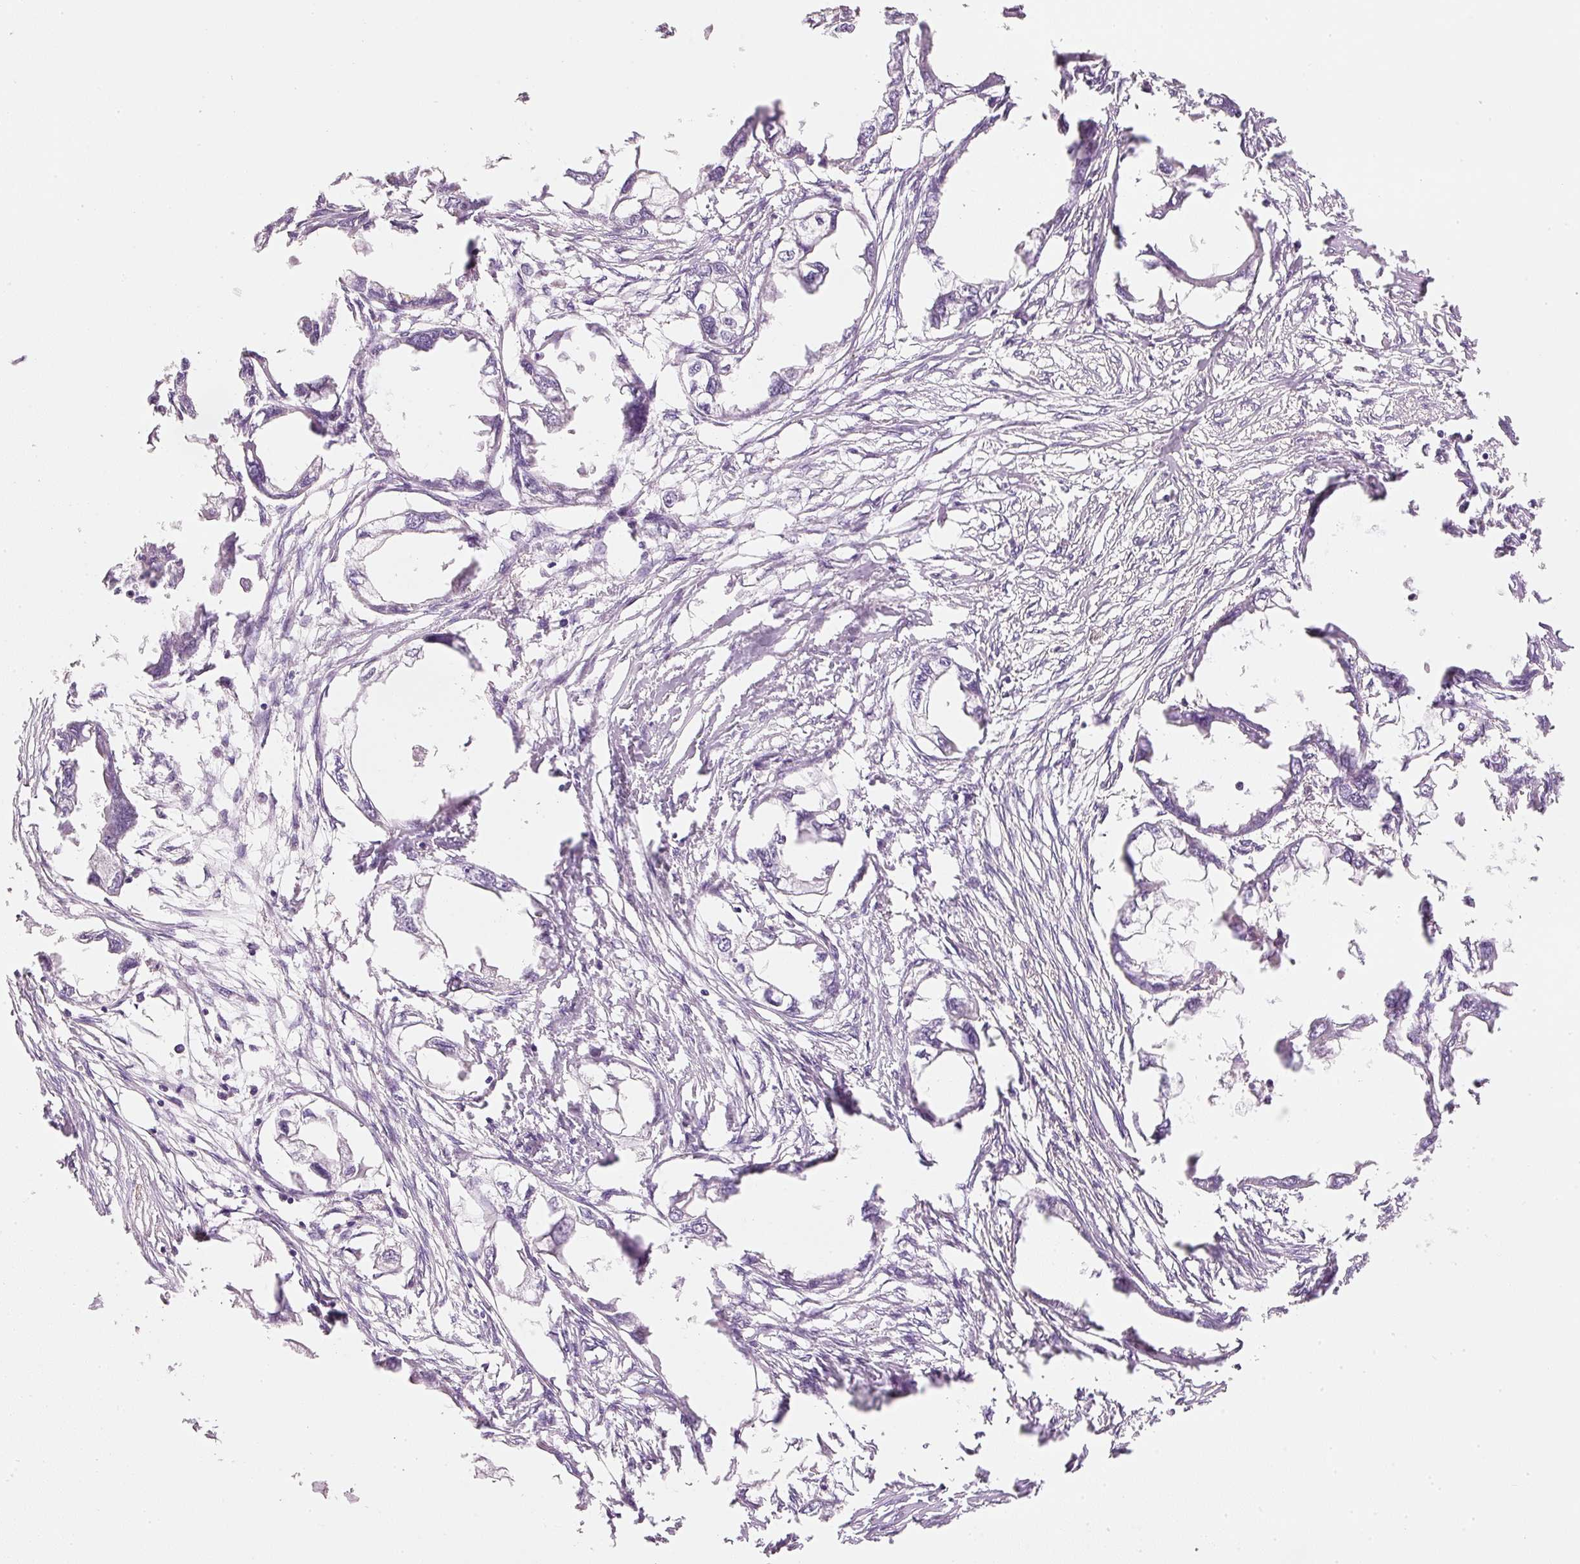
{"staining": {"intensity": "negative", "quantity": "none", "location": "none"}, "tissue": "endometrial cancer", "cell_type": "Tumor cells", "image_type": "cancer", "snomed": [{"axis": "morphology", "description": "Adenocarcinoma, NOS"}, {"axis": "morphology", "description": "Adenocarcinoma, metastatic, NOS"}, {"axis": "topography", "description": "Adipose tissue"}, {"axis": "topography", "description": "Endometrium"}], "caption": "Immunohistochemistry (IHC) of endometrial cancer (metastatic adenocarcinoma) demonstrates no positivity in tumor cells.", "gene": "RNF167", "patient": {"sex": "female", "age": 67}}